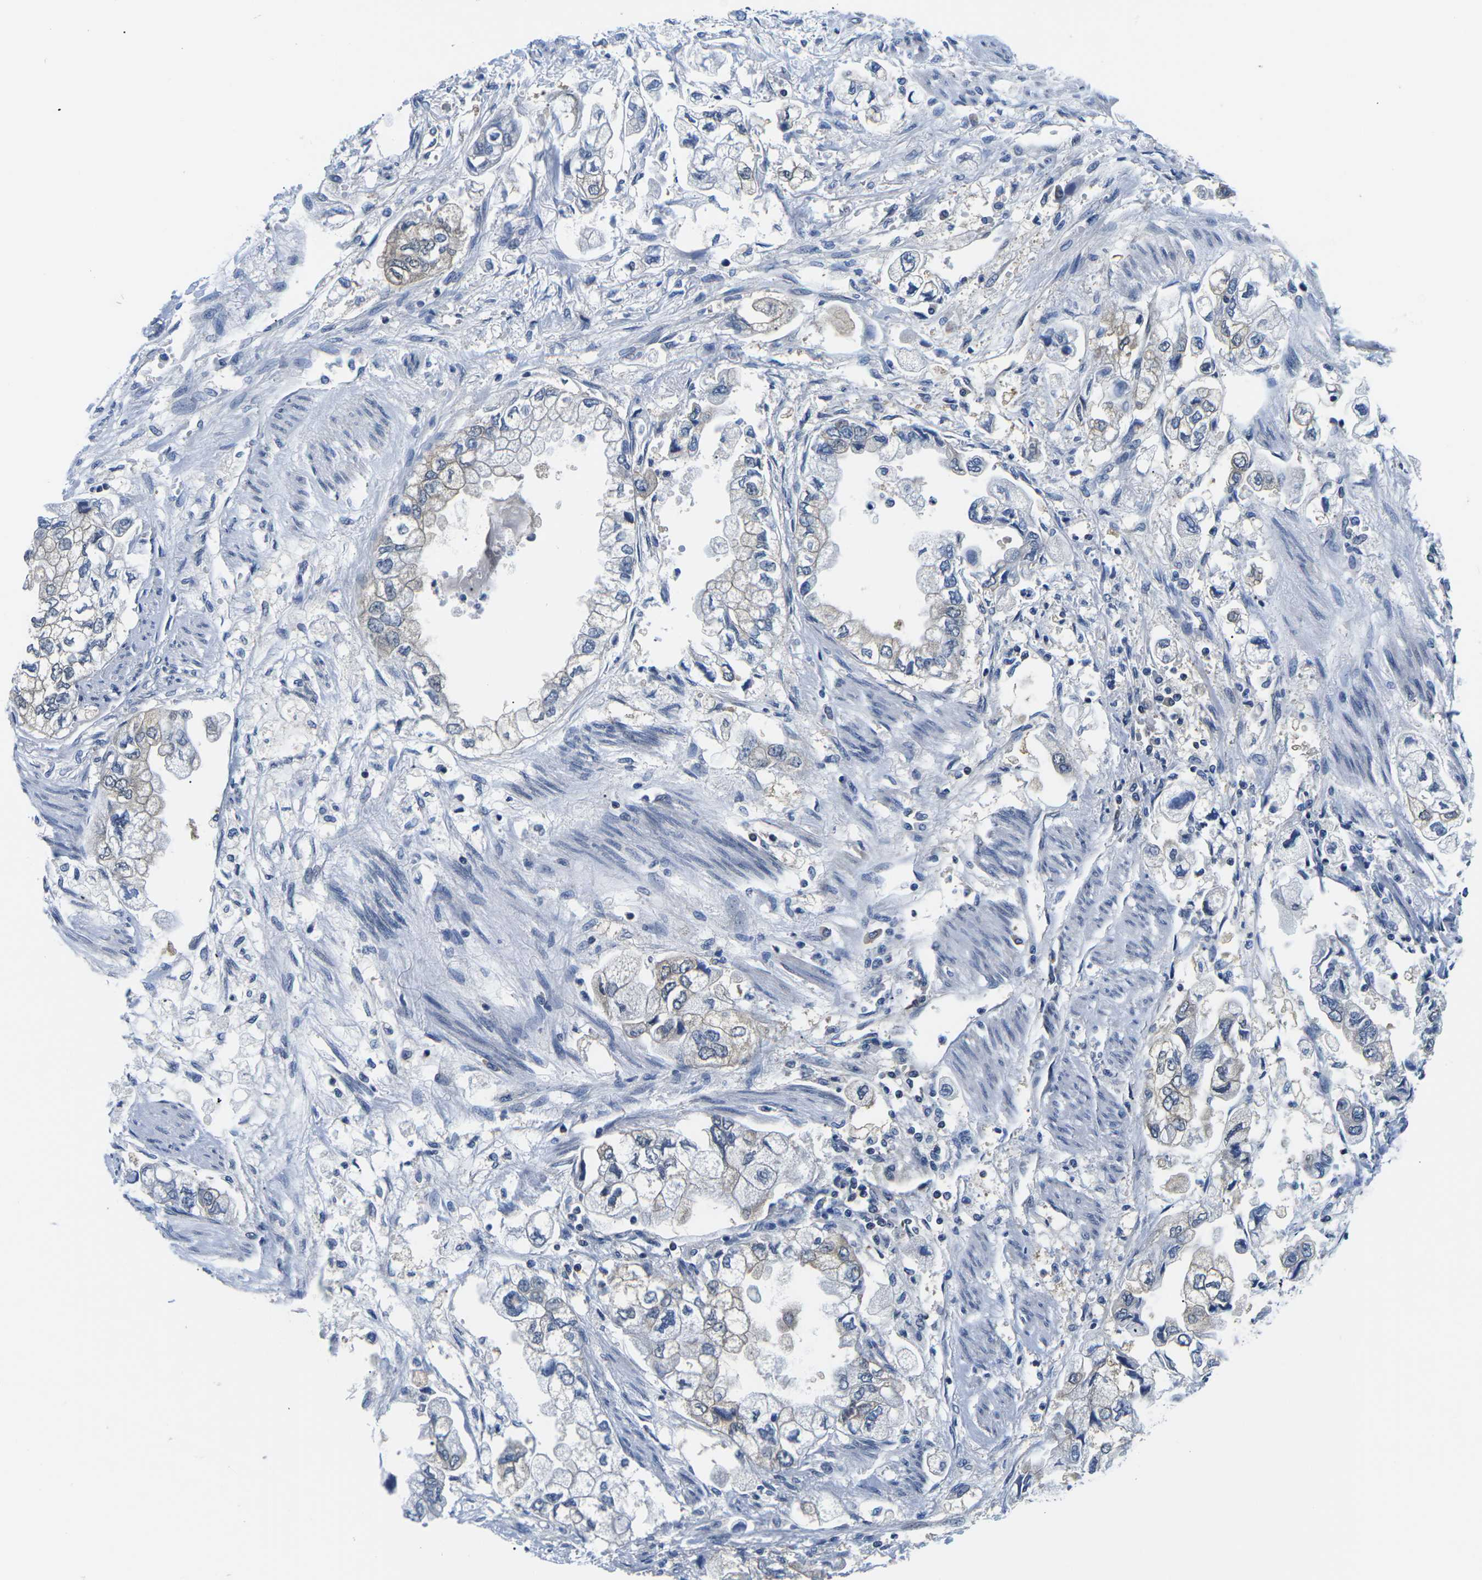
{"staining": {"intensity": "negative", "quantity": "none", "location": "none"}, "tissue": "stomach cancer", "cell_type": "Tumor cells", "image_type": "cancer", "snomed": [{"axis": "morphology", "description": "Normal tissue, NOS"}, {"axis": "morphology", "description": "Adenocarcinoma, NOS"}, {"axis": "topography", "description": "Stomach"}], "caption": "DAB (3,3'-diaminobenzidine) immunohistochemical staining of human stomach cancer (adenocarcinoma) reveals no significant staining in tumor cells.", "gene": "GSK3B", "patient": {"sex": "male", "age": 62}}